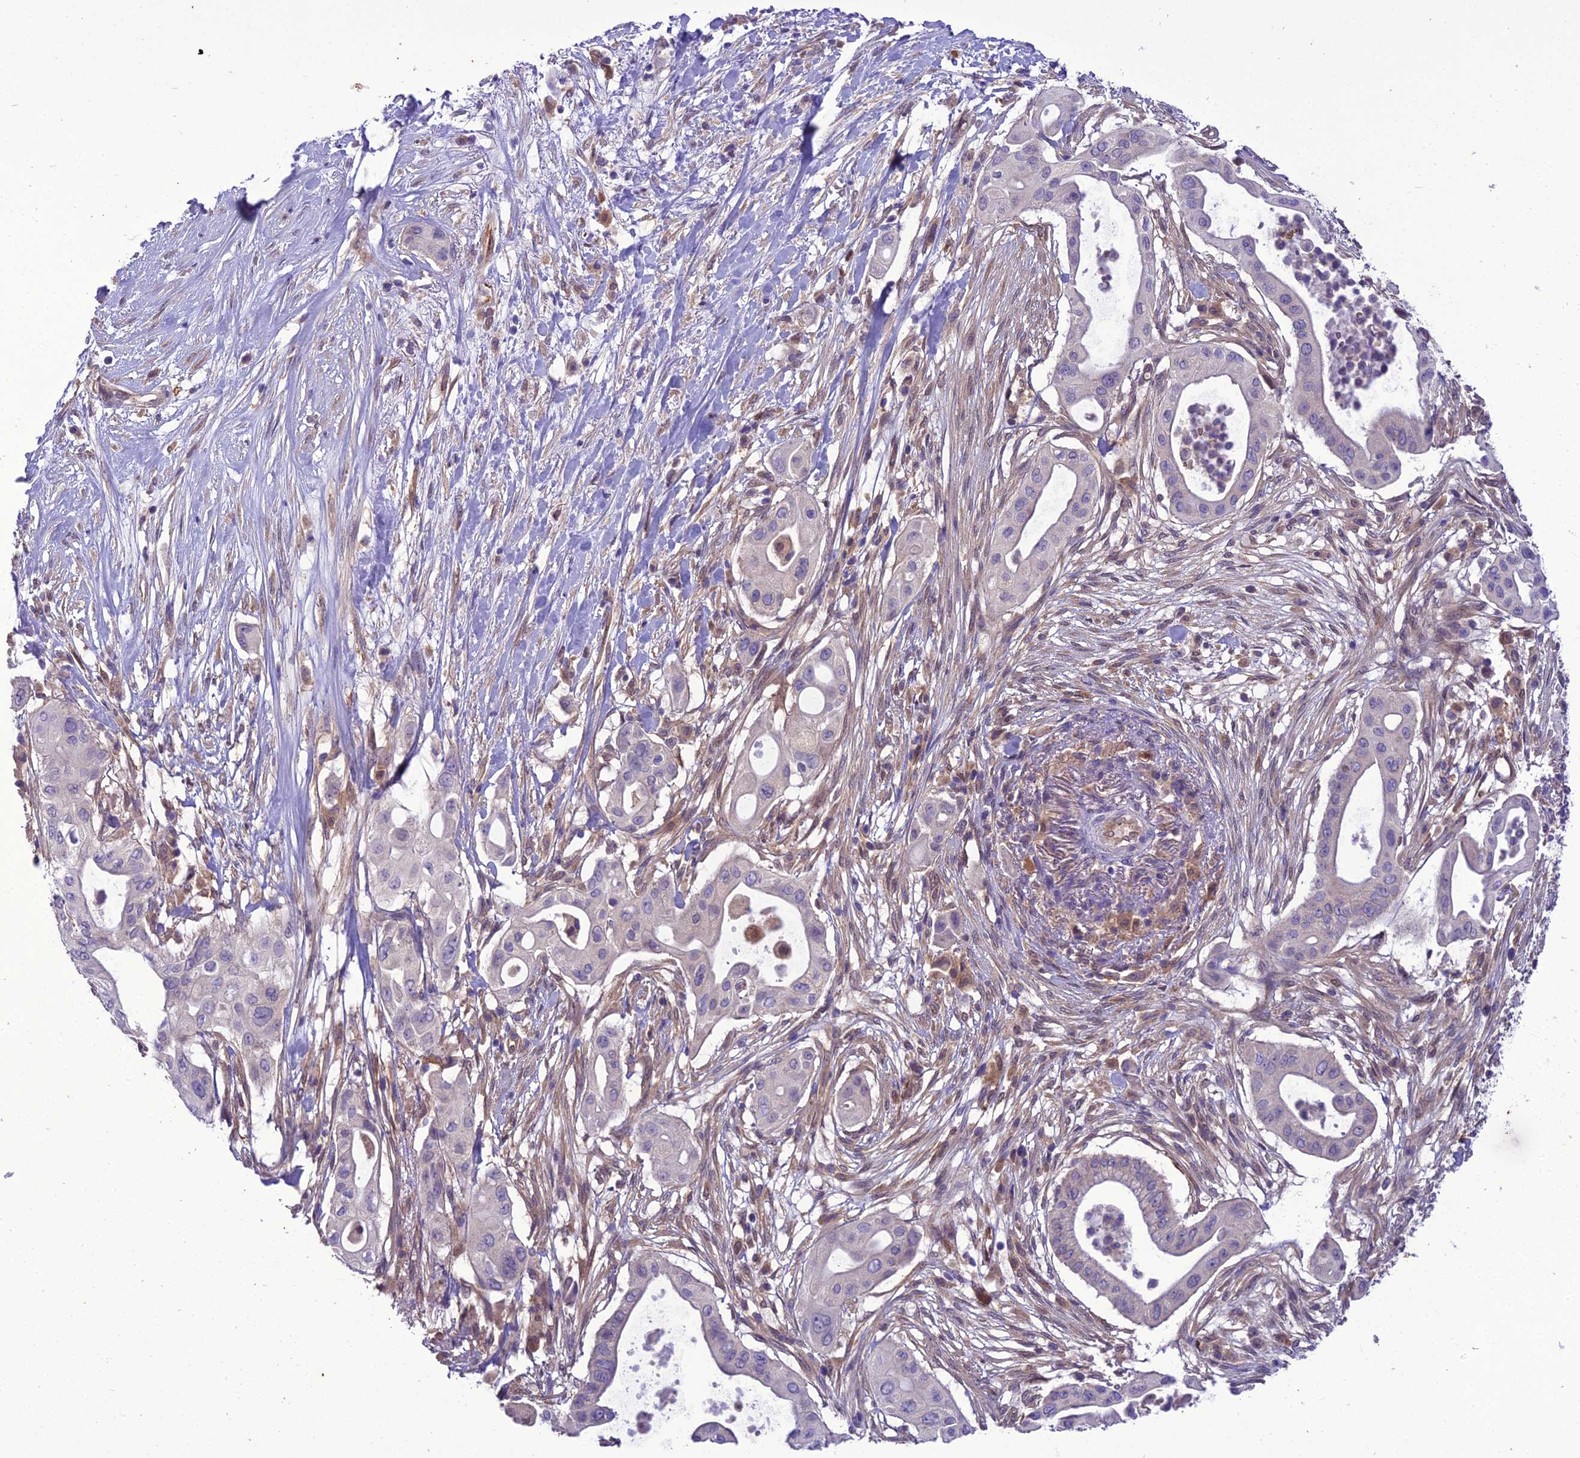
{"staining": {"intensity": "negative", "quantity": "none", "location": "none"}, "tissue": "pancreatic cancer", "cell_type": "Tumor cells", "image_type": "cancer", "snomed": [{"axis": "morphology", "description": "Adenocarcinoma, NOS"}, {"axis": "topography", "description": "Pancreas"}], "caption": "Adenocarcinoma (pancreatic) was stained to show a protein in brown. There is no significant positivity in tumor cells. Nuclei are stained in blue.", "gene": "BORCS6", "patient": {"sex": "male", "age": 68}}